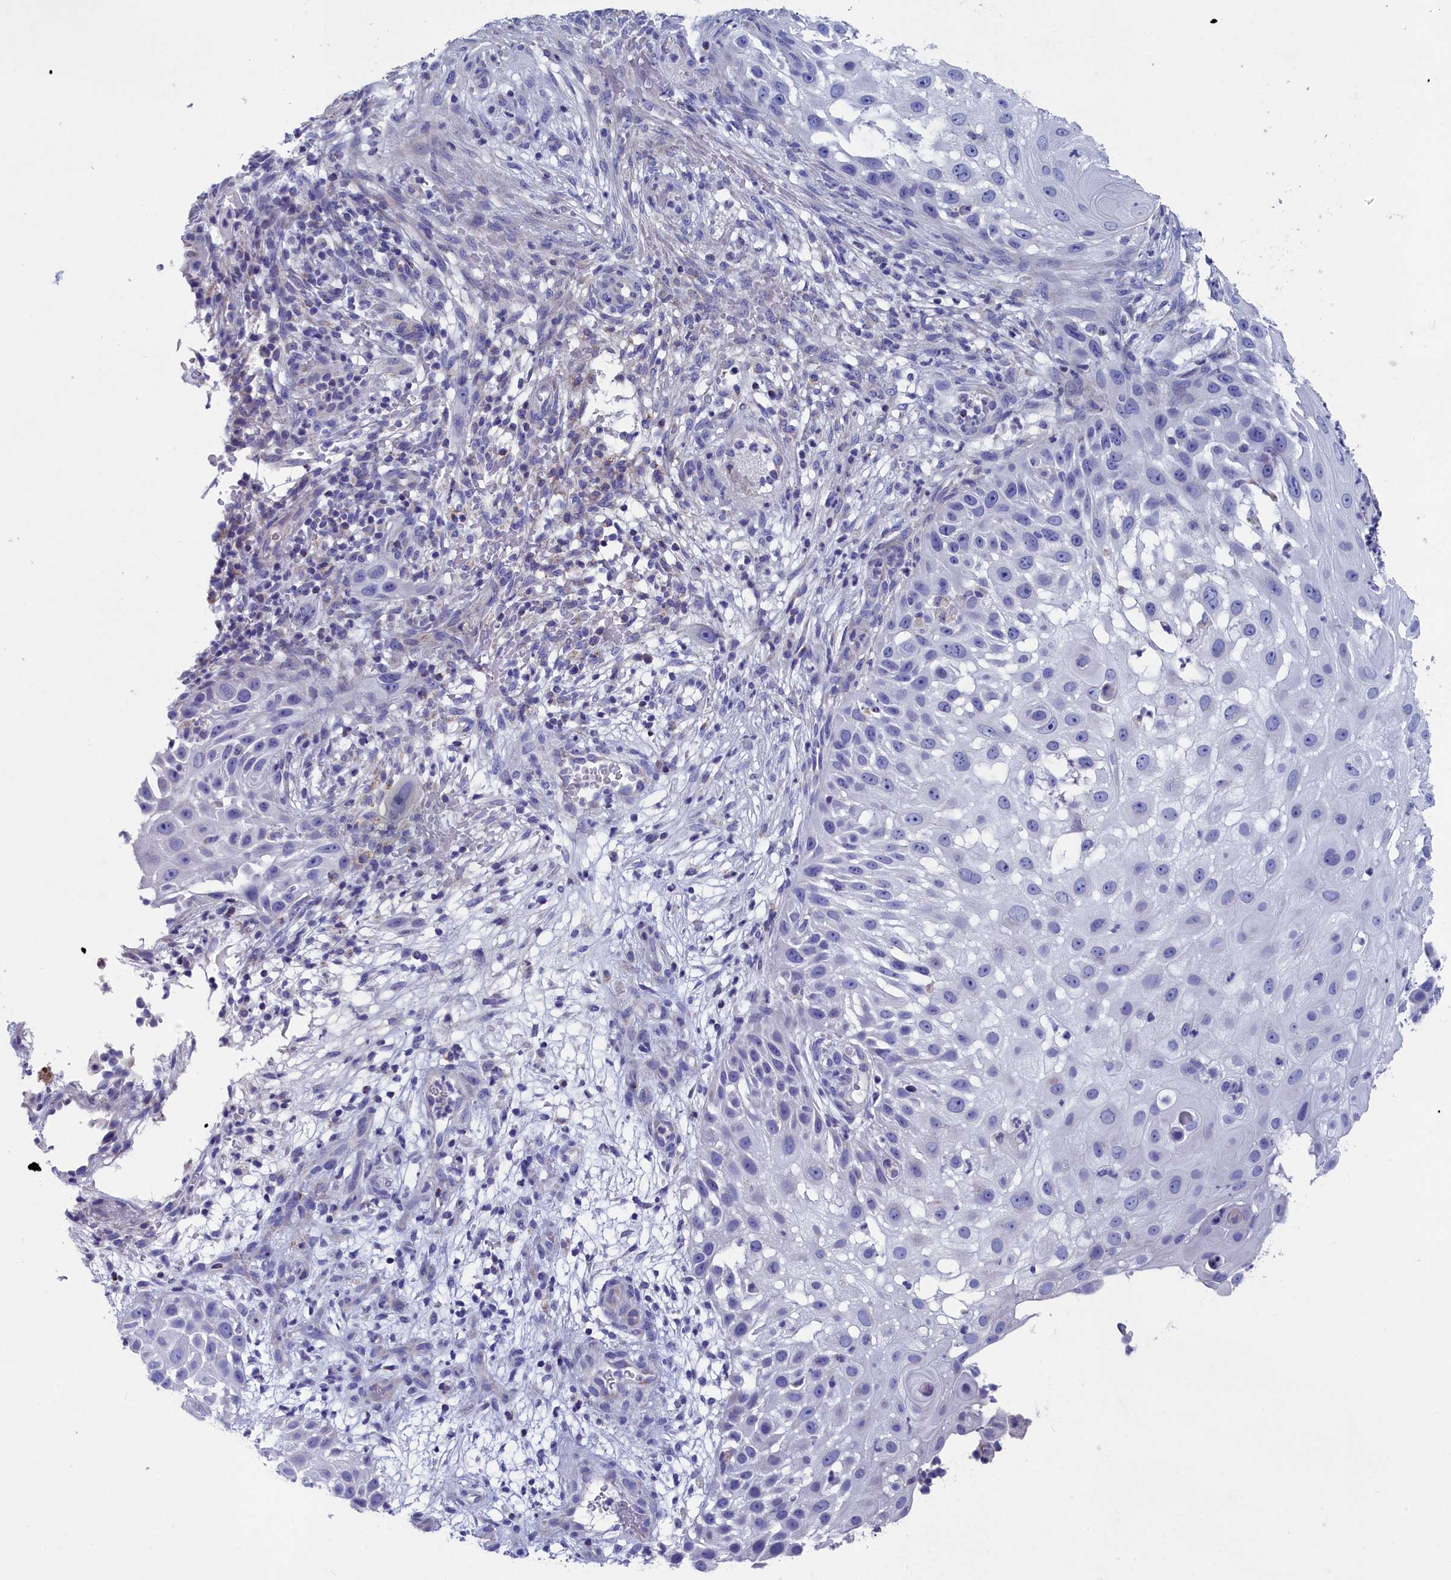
{"staining": {"intensity": "negative", "quantity": "none", "location": "none"}, "tissue": "skin cancer", "cell_type": "Tumor cells", "image_type": "cancer", "snomed": [{"axis": "morphology", "description": "Squamous cell carcinoma, NOS"}, {"axis": "topography", "description": "Skin"}], "caption": "Skin squamous cell carcinoma was stained to show a protein in brown. There is no significant expression in tumor cells.", "gene": "PRDM12", "patient": {"sex": "female", "age": 44}}